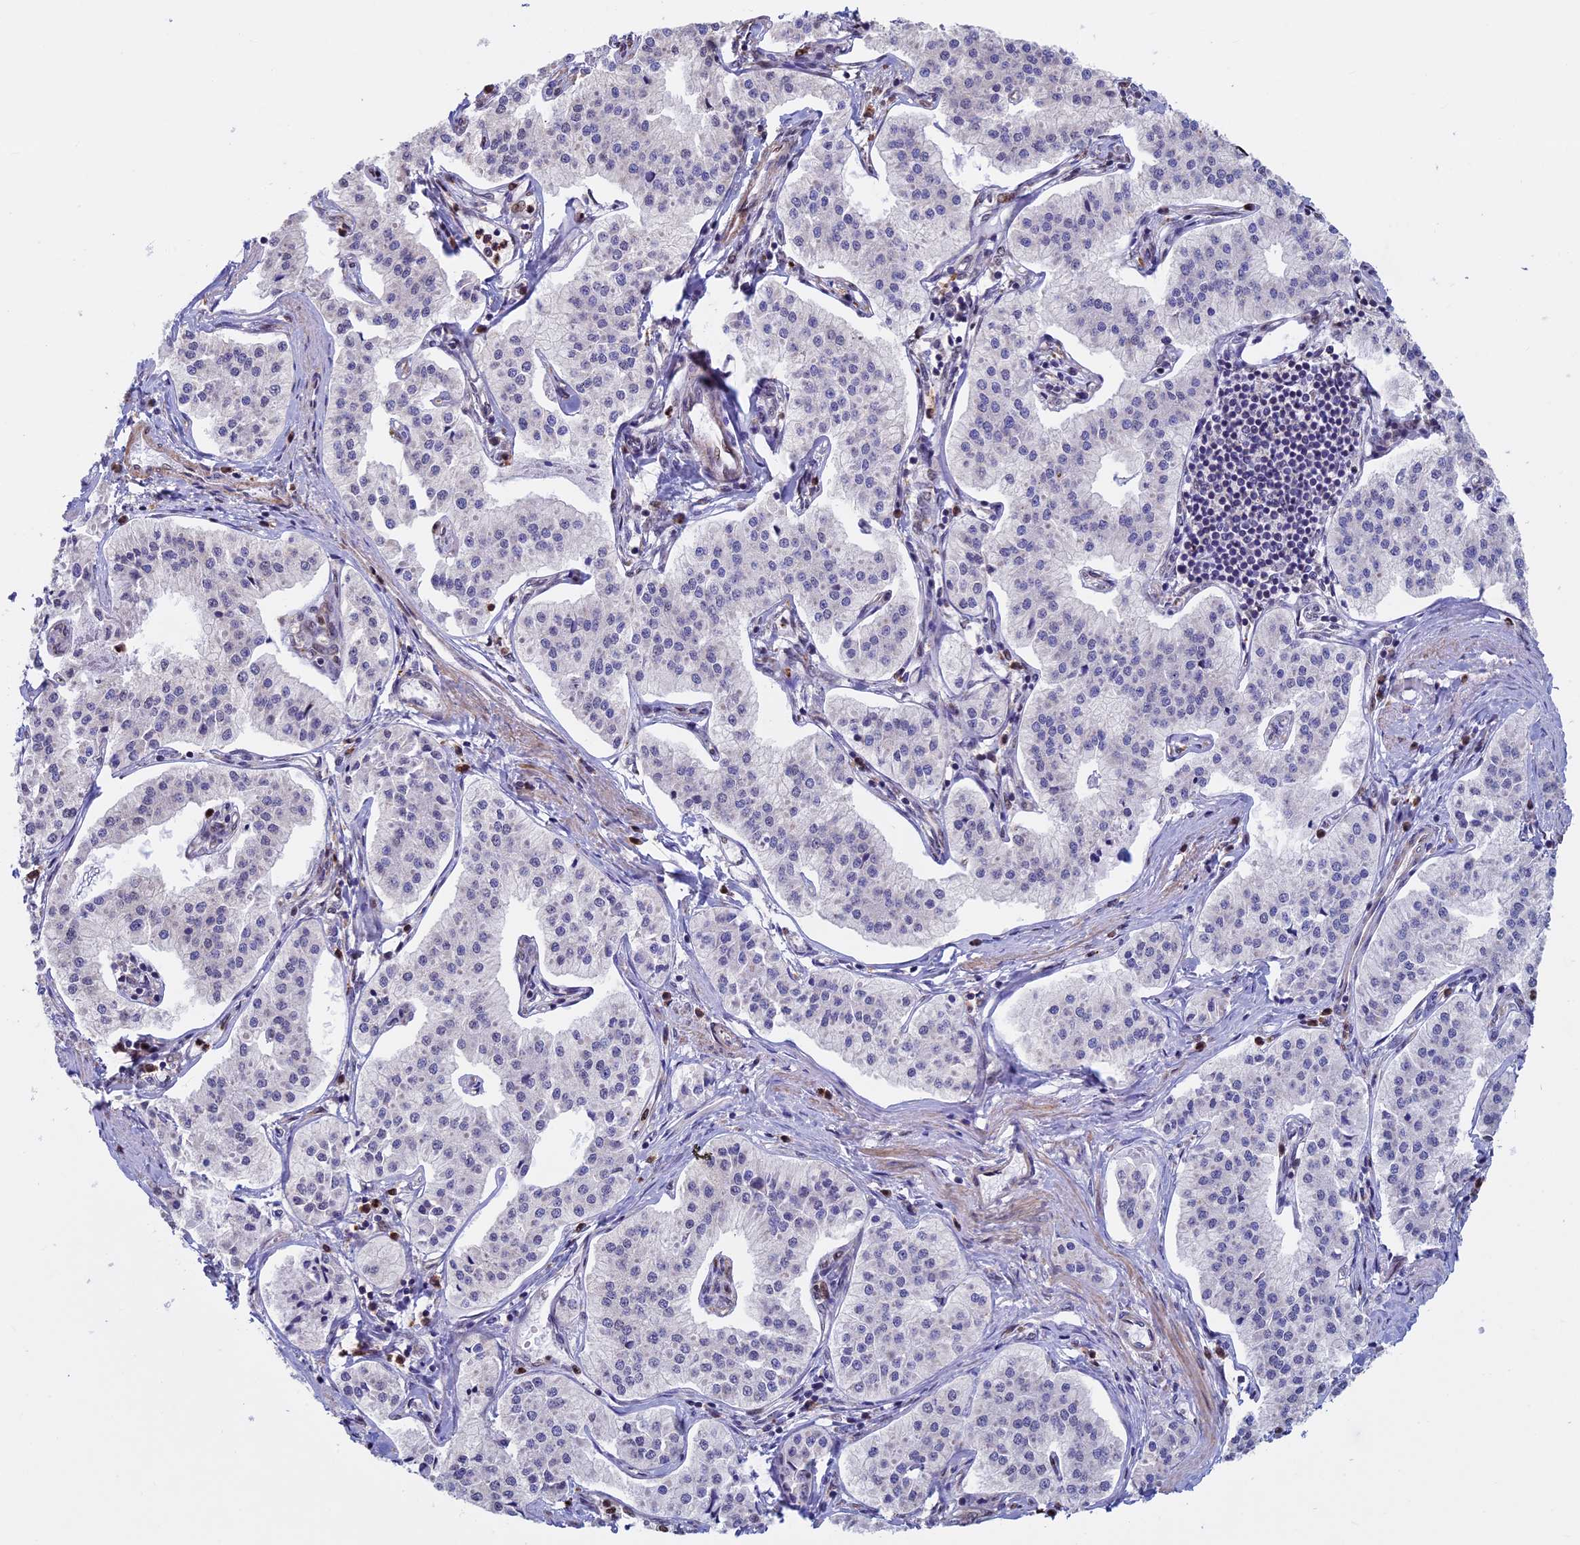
{"staining": {"intensity": "negative", "quantity": "none", "location": "none"}, "tissue": "pancreatic cancer", "cell_type": "Tumor cells", "image_type": "cancer", "snomed": [{"axis": "morphology", "description": "Adenocarcinoma, NOS"}, {"axis": "topography", "description": "Pancreas"}], "caption": "There is no significant expression in tumor cells of pancreatic cancer. The staining is performed using DAB (3,3'-diaminobenzidine) brown chromogen with nuclei counter-stained in using hematoxylin.", "gene": "ACSS1", "patient": {"sex": "female", "age": 50}}